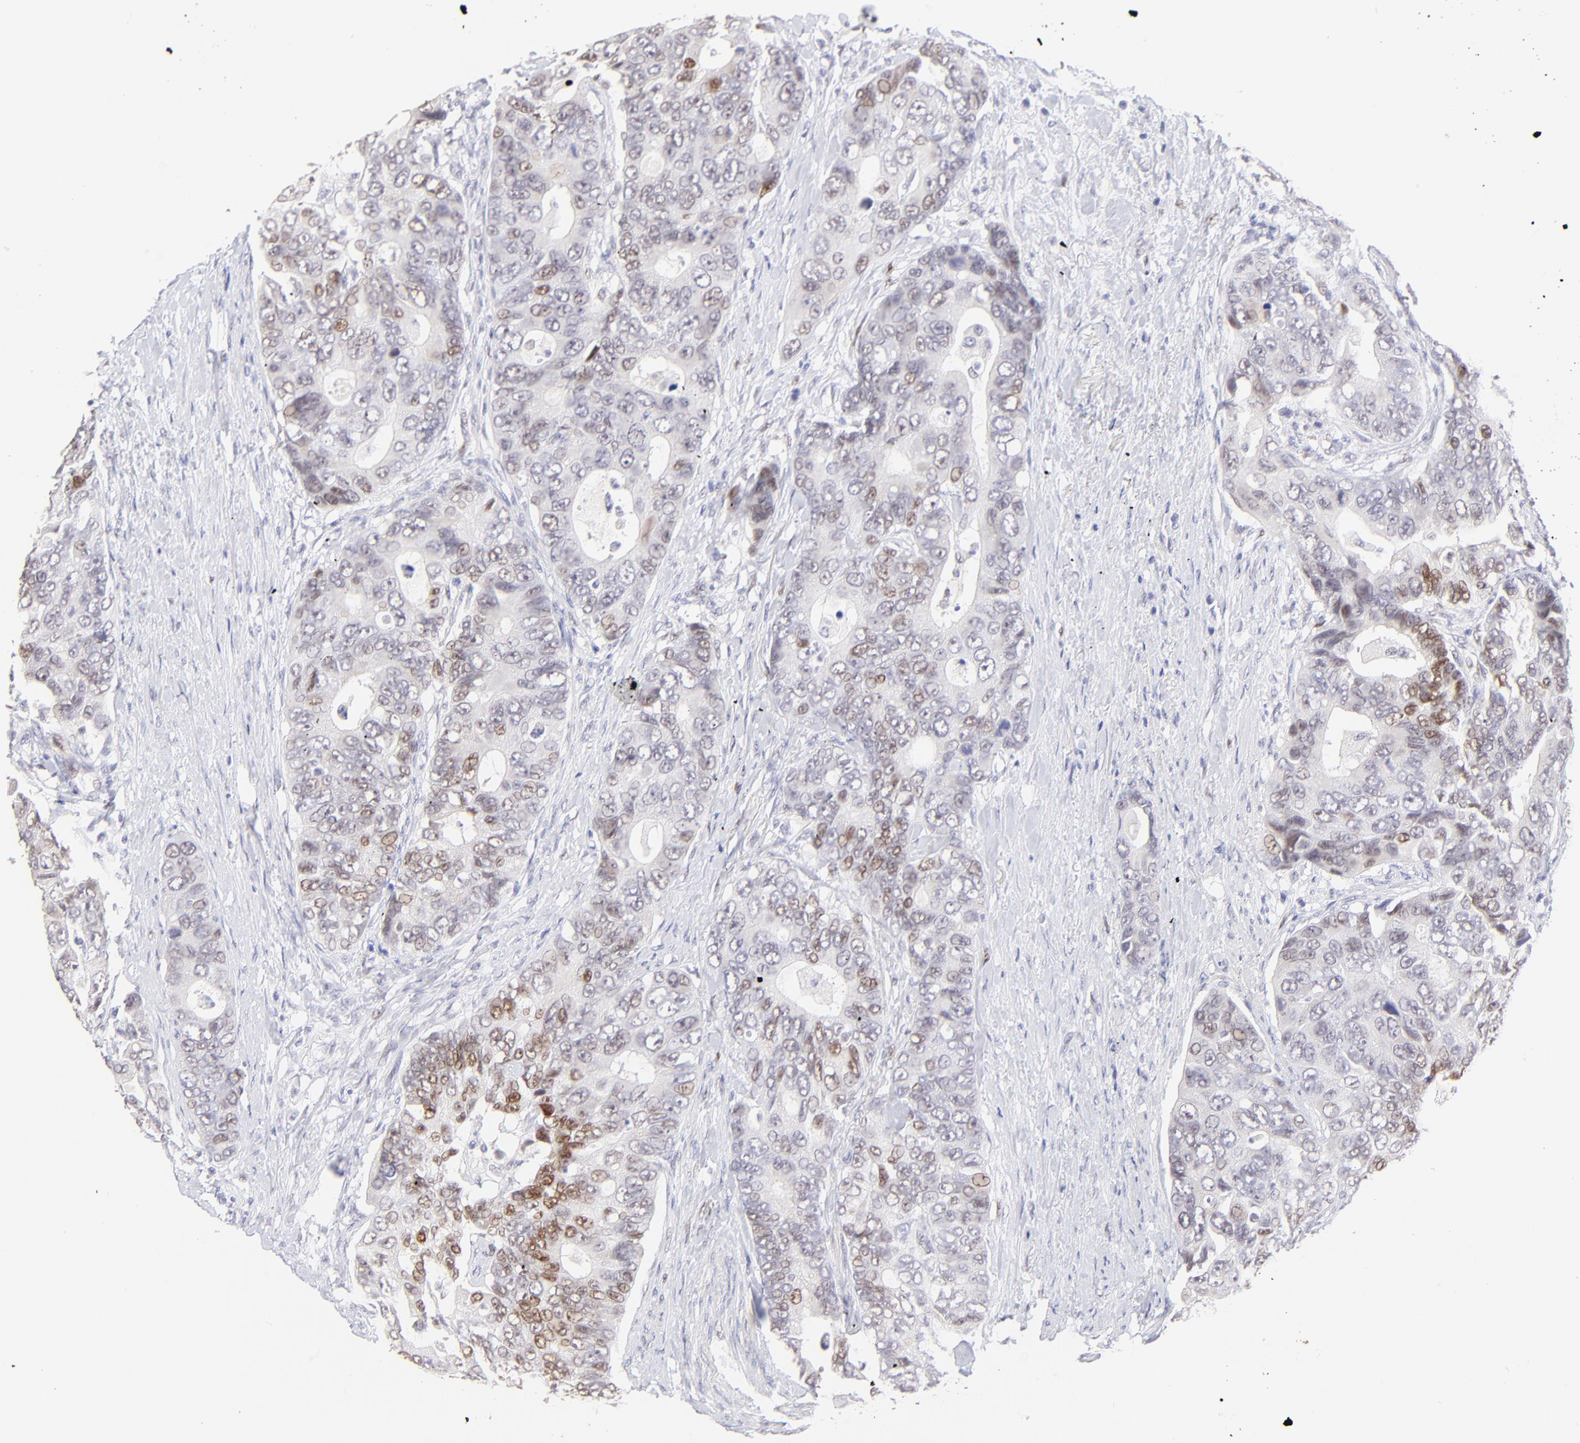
{"staining": {"intensity": "moderate", "quantity": "<25%", "location": "nuclear"}, "tissue": "colorectal cancer", "cell_type": "Tumor cells", "image_type": "cancer", "snomed": [{"axis": "morphology", "description": "Adenocarcinoma, NOS"}, {"axis": "topography", "description": "Rectum"}], "caption": "IHC histopathology image of neoplastic tissue: colorectal cancer stained using immunohistochemistry displays low levels of moderate protein expression localized specifically in the nuclear of tumor cells, appearing as a nuclear brown color.", "gene": "KLF4", "patient": {"sex": "female", "age": 67}}